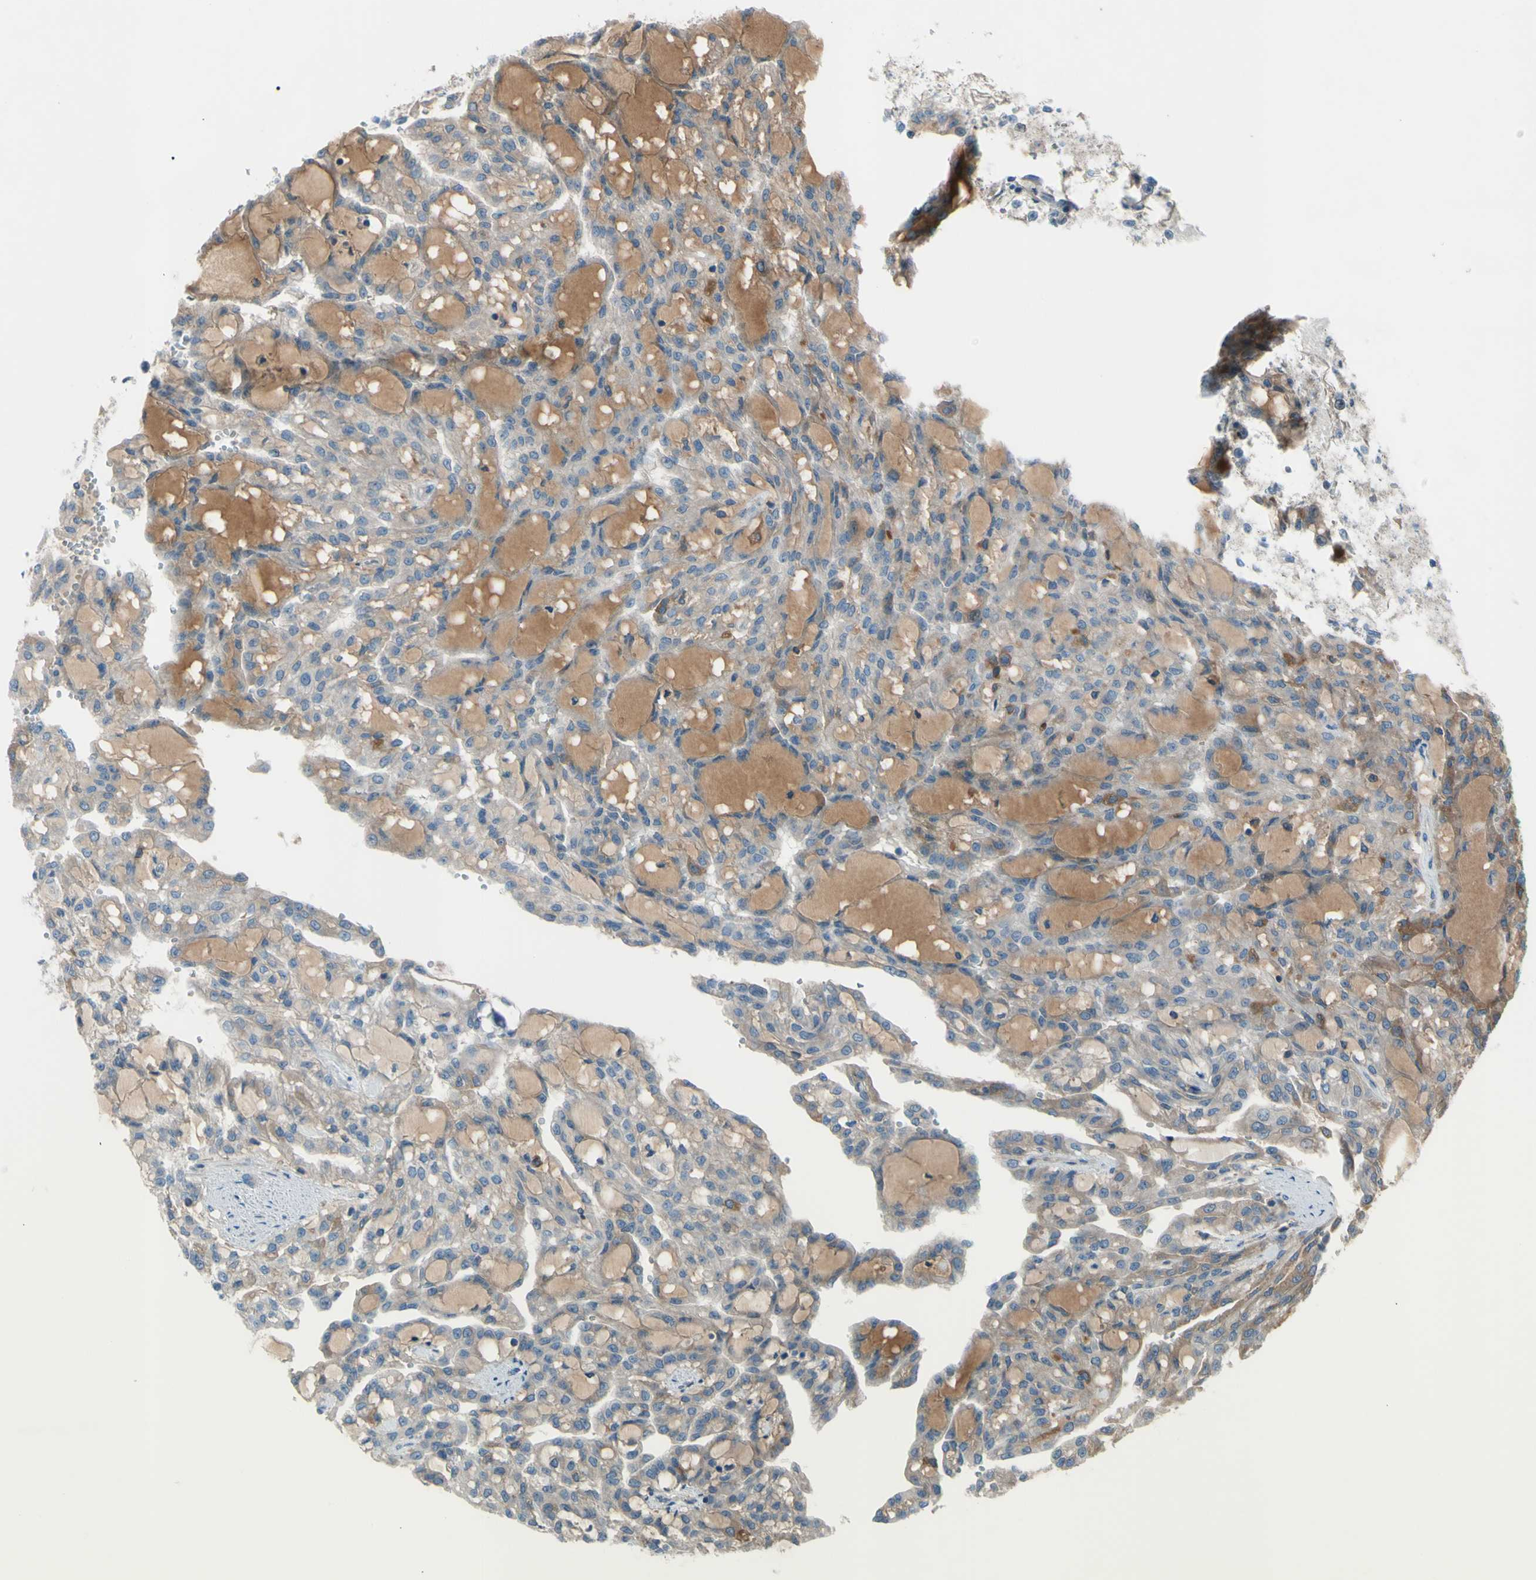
{"staining": {"intensity": "weak", "quantity": "25%-75%", "location": "cytoplasmic/membranous"}, "tissue": "renal cancer", "cell_type": "Tumor cells", "image_type": "cancer", "snomed": [{"axis": "morphology", "description": "Adenocarcinoma, NOS"}, {"axis": "topography", "description": "Kidney"}], "caption": "This photomicrograph reveals immunohistochemistry (IHC) staining of human adenocarcinoma (renal), with low weak cytoplasmic/membranous expression in approximately 25%-75% of tumor cells.", "gene": "ATRN", "patient": {"sex": "male", "age": 63}}